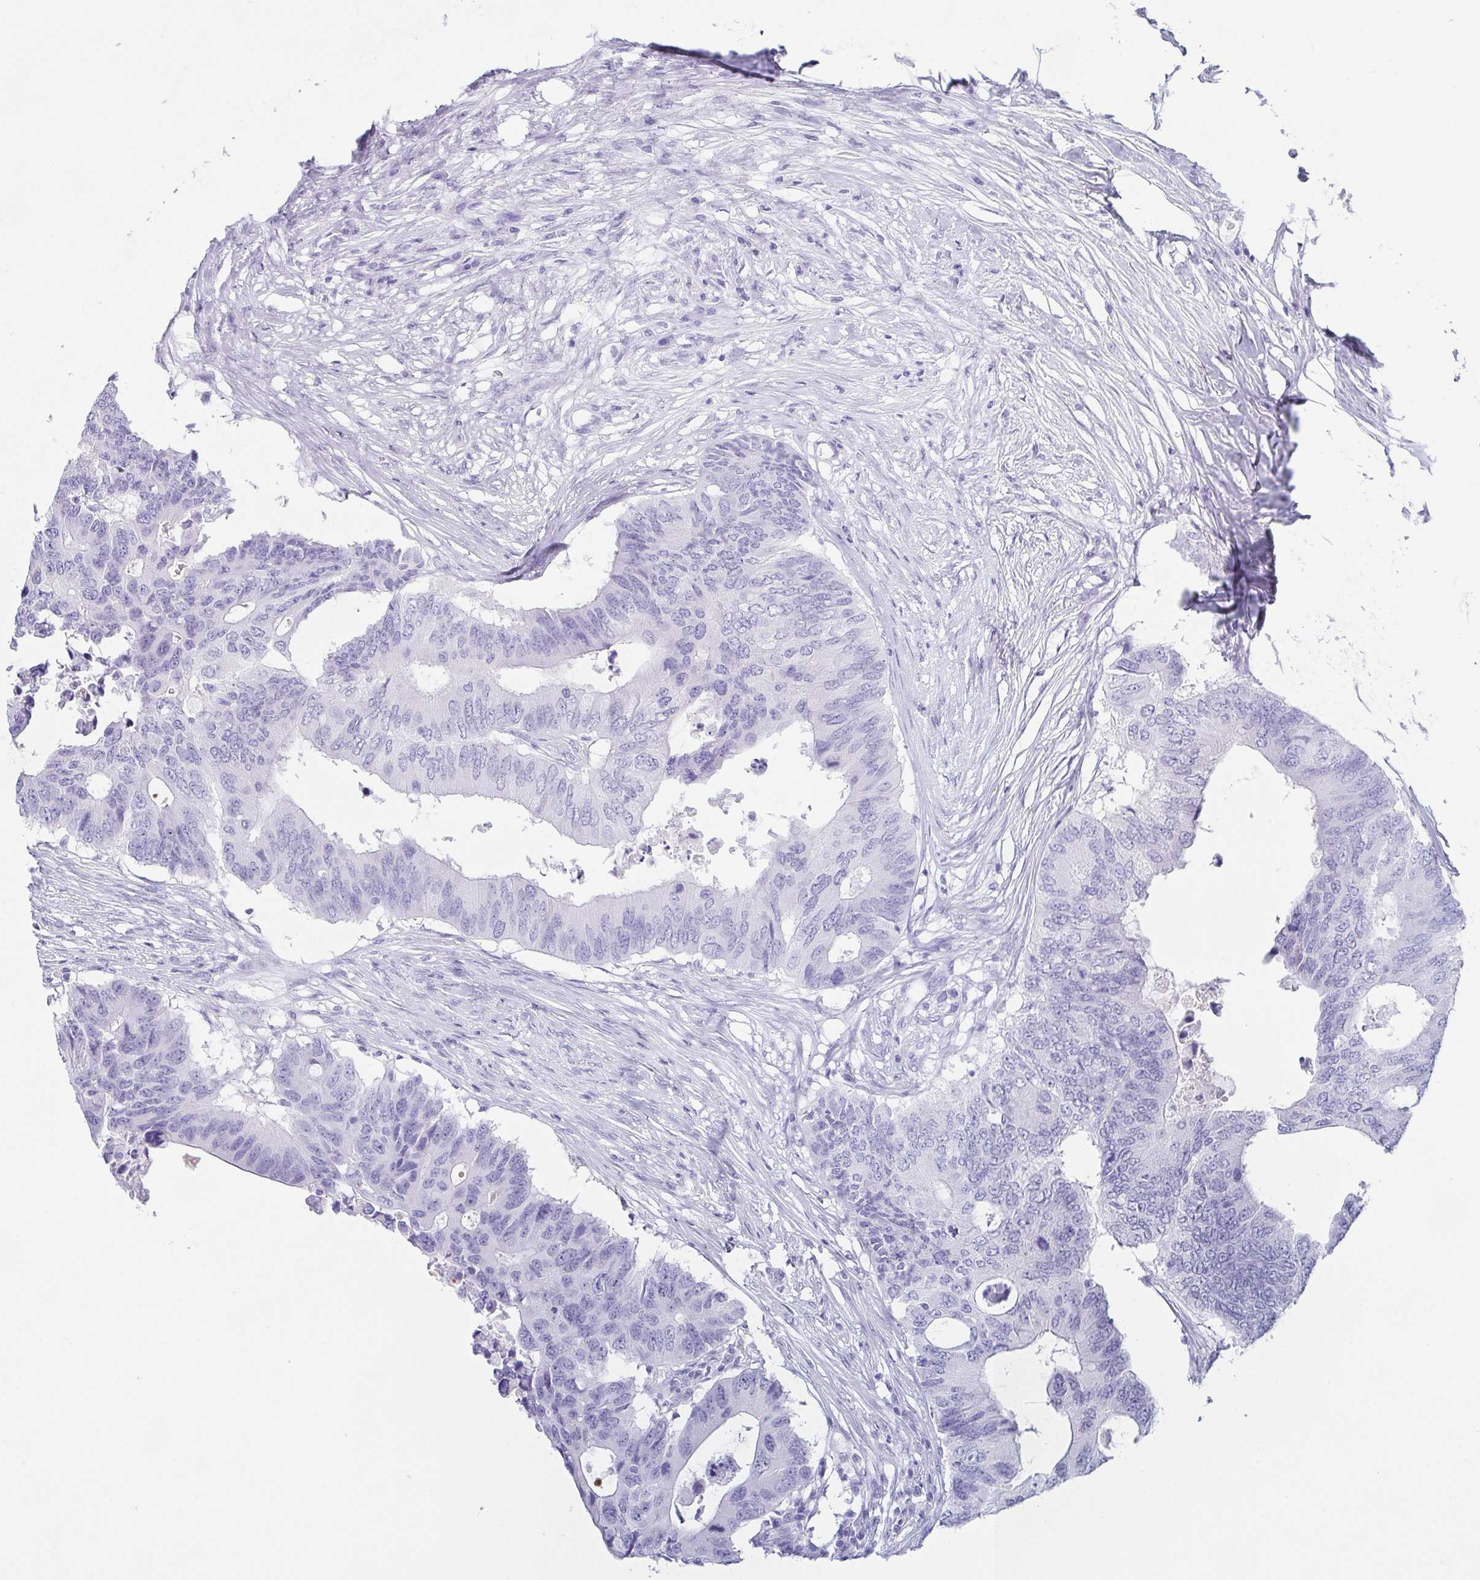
{"staining": {"intensity": "negative", "quantity": "none", "location": "none"}, "tissue": "colorectal cancer", "cell_type": "Tumor cells", "image_type": "cancer", "snomed": [{"axis": "morphology", "description": "Adenocarcinoma, NOS"}, {"axis": "topography", "description": "Colon"}], "caption": "An immunohistochemistry micrograph of colorectal cancer is shown. There is no staining in tumor cells of colorectal cancer. (Brightfield microscopy of DAB IHC at high magnification).", "gene": "ZG16B", "patient": {"sex": "male", "age": 71}}